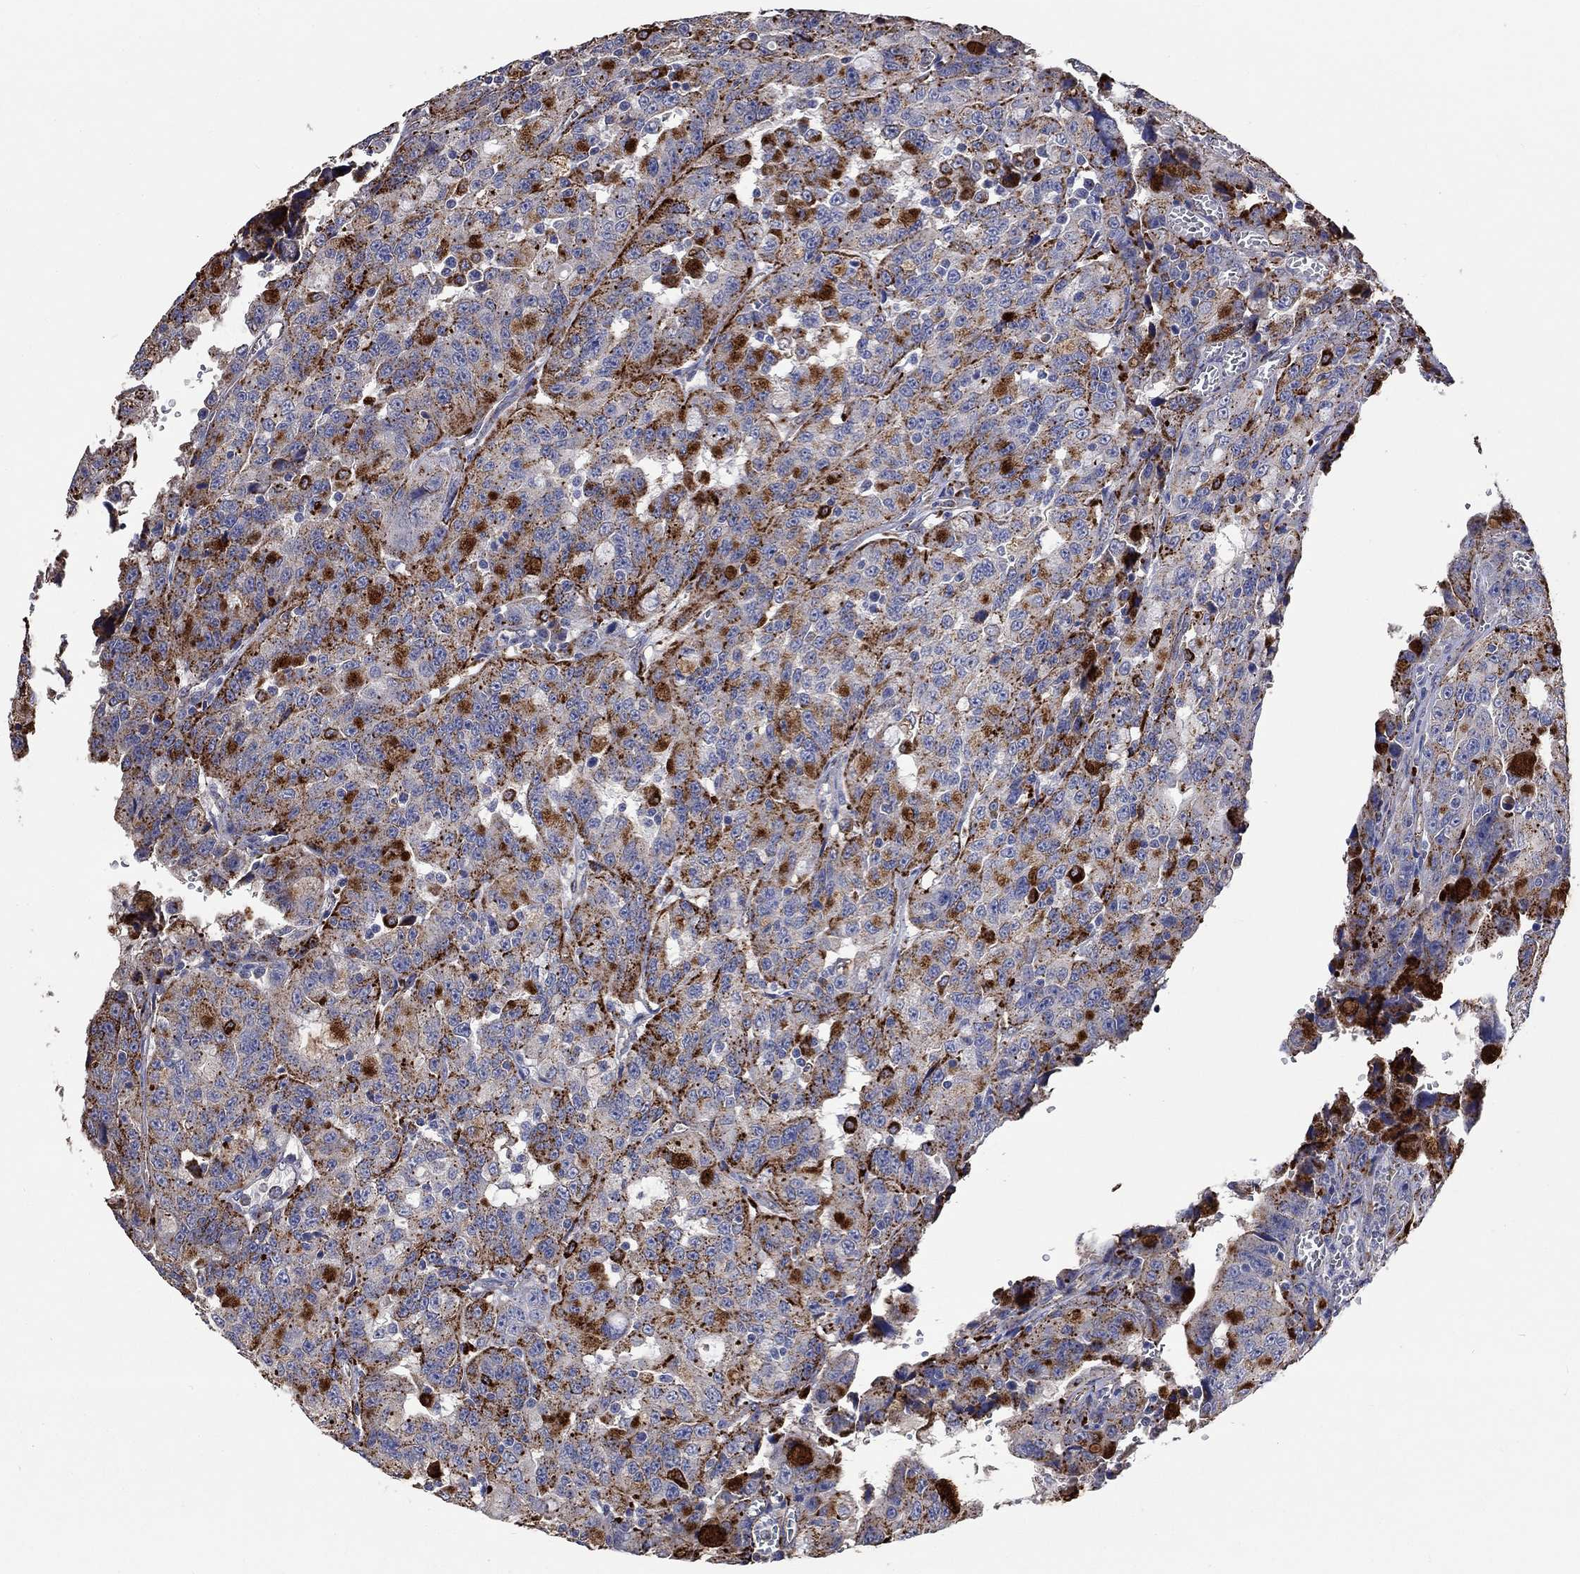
{"staining": {"intensity": "strong", "quantity": ">75%", "location": "cytoplasmic/membranous"}, "tissue": "urothelial cancer", "cell_type": "Tumor cells", "image_type": "cancer", "snomed": [{"axis": "morphology", "description": "Urothelial carcinoma, NOS"}, {"axis": "morphology", "description": "Urothelial carcinoma, High grade"}, {"axis": "topography", "description": "Urinary bladder"}], "caption": "Strong cytoplasmic/membranous protein expression is identified in about >75% of tumor cells in urothelial carcinoma (high-grade). (DAB = brown stain, brightfield microscopy at high magnification).", "gene": "CTSB", "patient": {"sex": "female", "age": 73}}